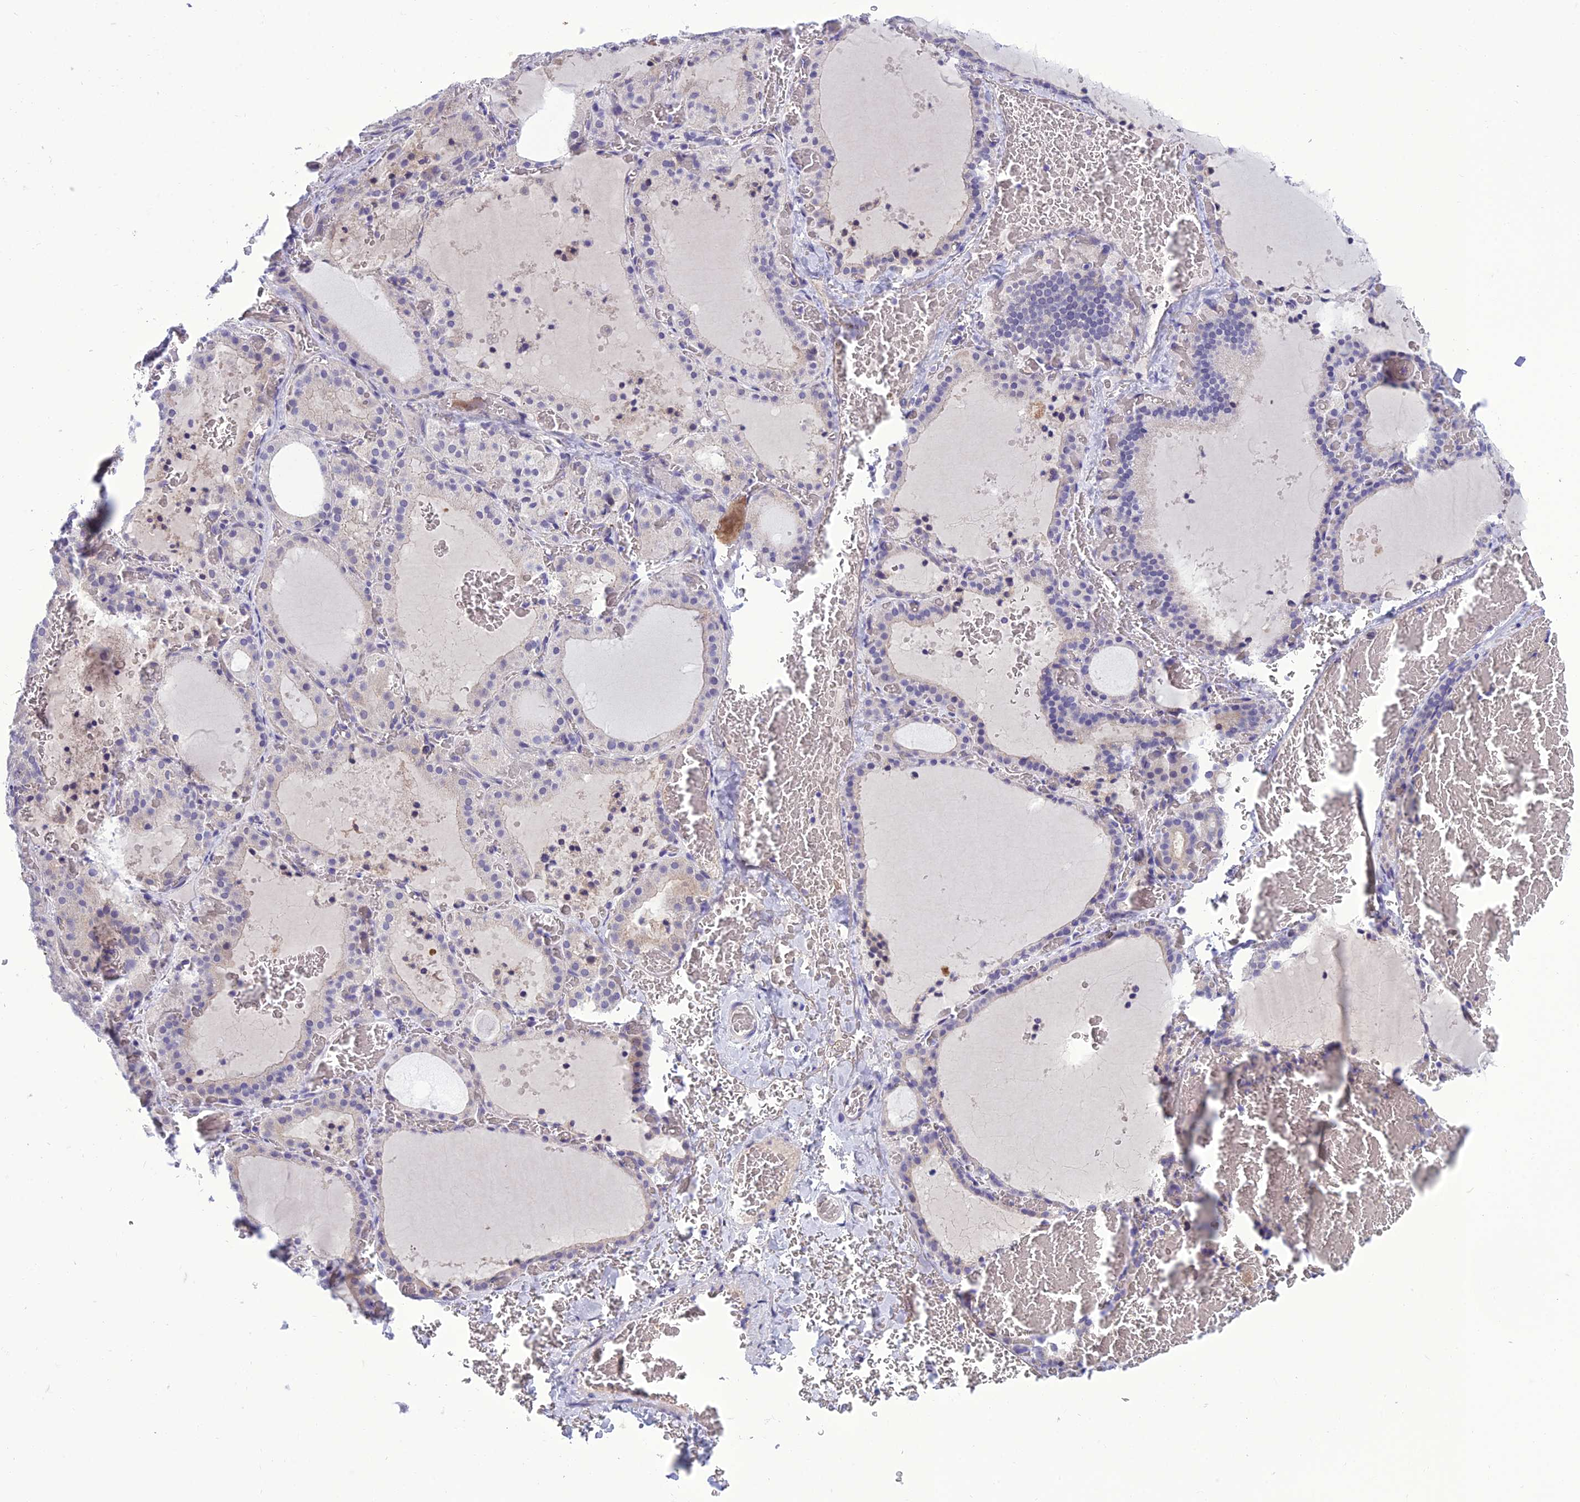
{"staining": {"intensity": "negative", "quantity": "none", "location": "none"}, "tissue": "thyroid gland", "cell_type": "Glandular cells", "image_type": "normal", "snomed": [{"axis": "morphology", "description": "Normal tissue, NOS"}, {"axis": "topography", "description": "Thyroid gland"}], "caption": "This is an immunohistochemistry (IHC) image of benign human thyroid gland. There is no staining in glandular cells.", "gene": "ANKS4B", "patient": {"sex": "female", "age": 39}}